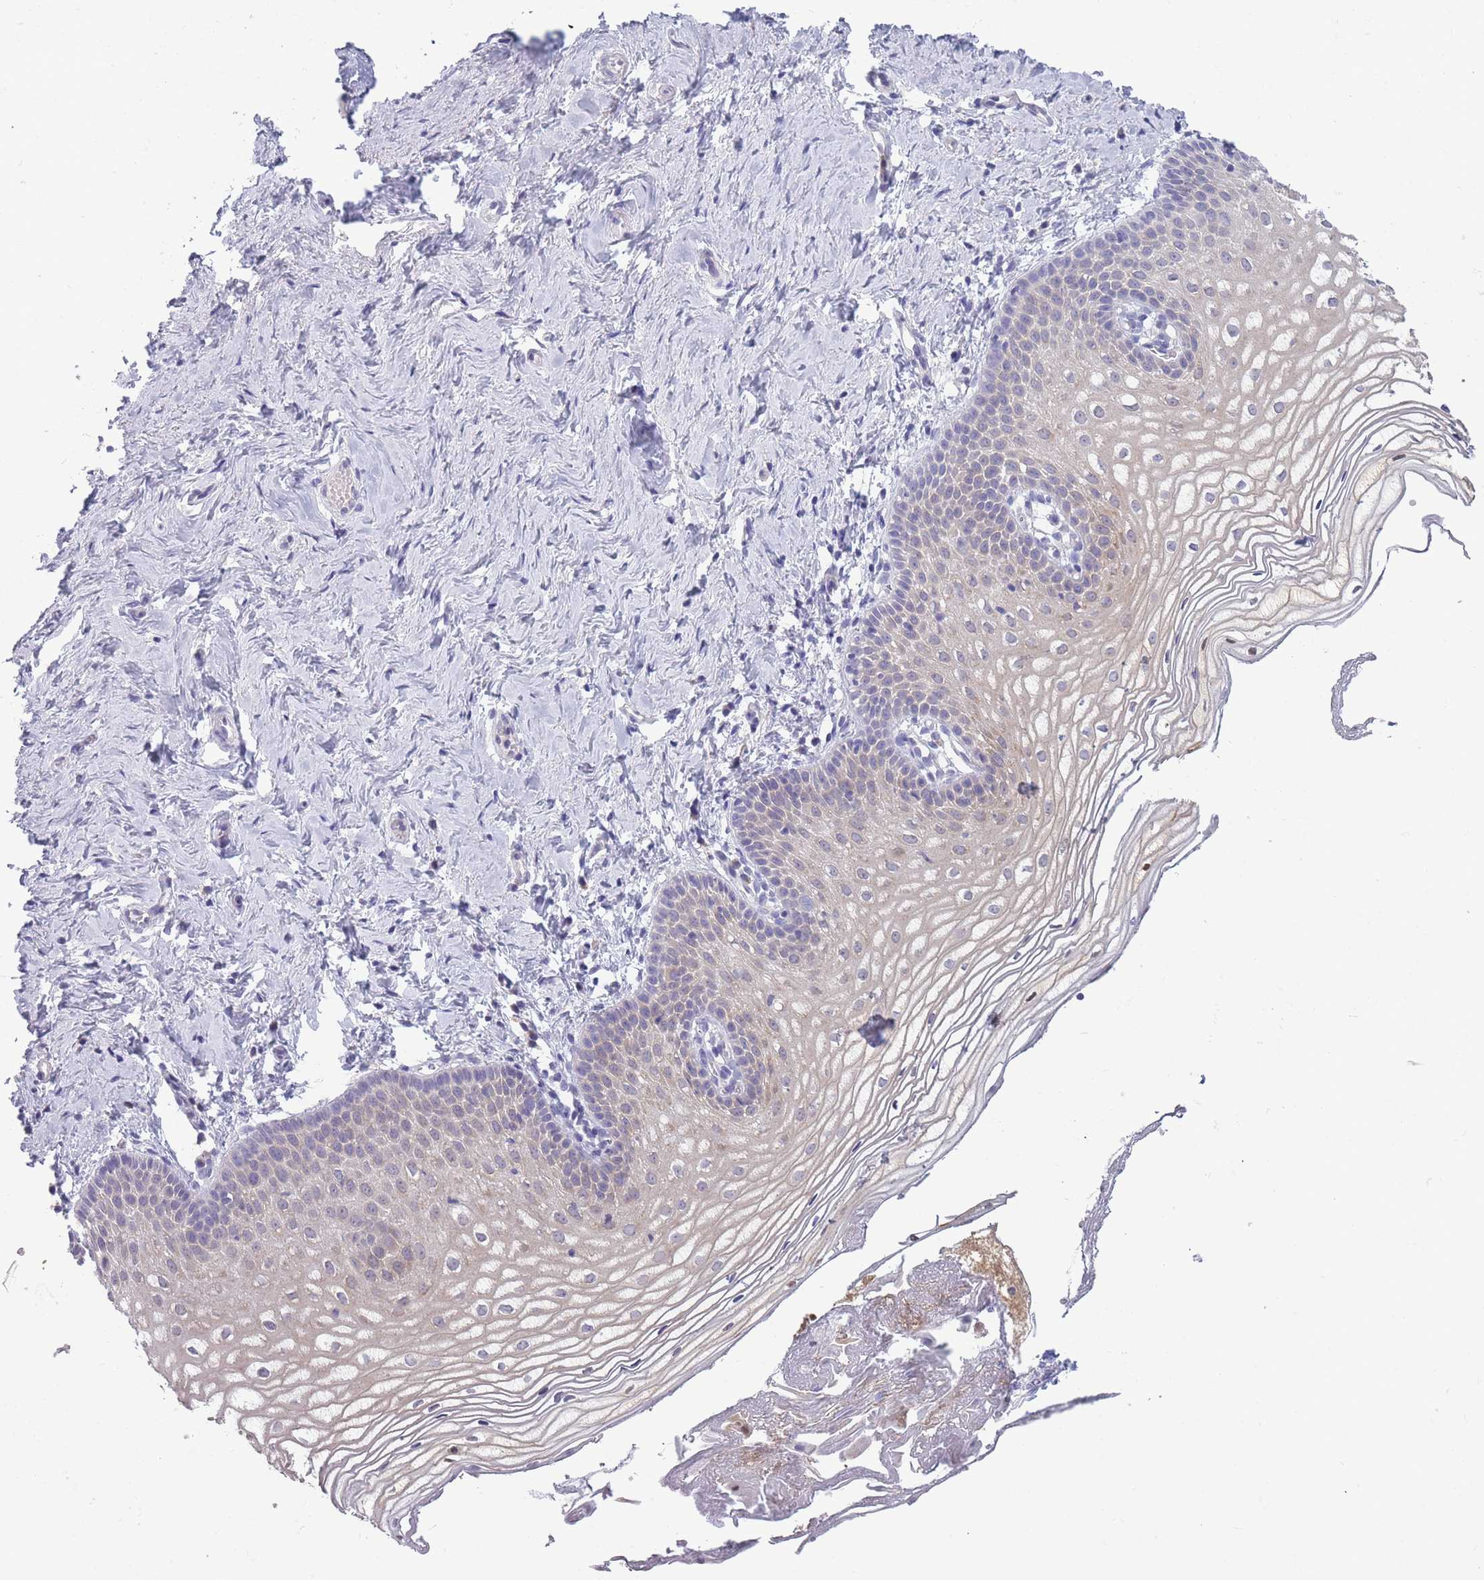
{"staining": {"intensity": "moderate", "quantity": "25%-75%", "location": "cytoplasmic/membranous"}, "tissue": "vagina", "cell_type": "Squamous epithelial cells", "image_type": "normal", "snomed": [{"axis": "morphology", "description": "Normal tissue, NOS"}, {"axis": "topography", "description": "Vagina"}], "caption": "Immunohistochemistry (IHC) of benign human vagina displays medium levels of moderate cytoplasmic/membranous staining in approximately 25%-75% of squamous epithelial cells.", "gene": "NDUFAF6", "patient": {"sex": "female", "age": 56}}